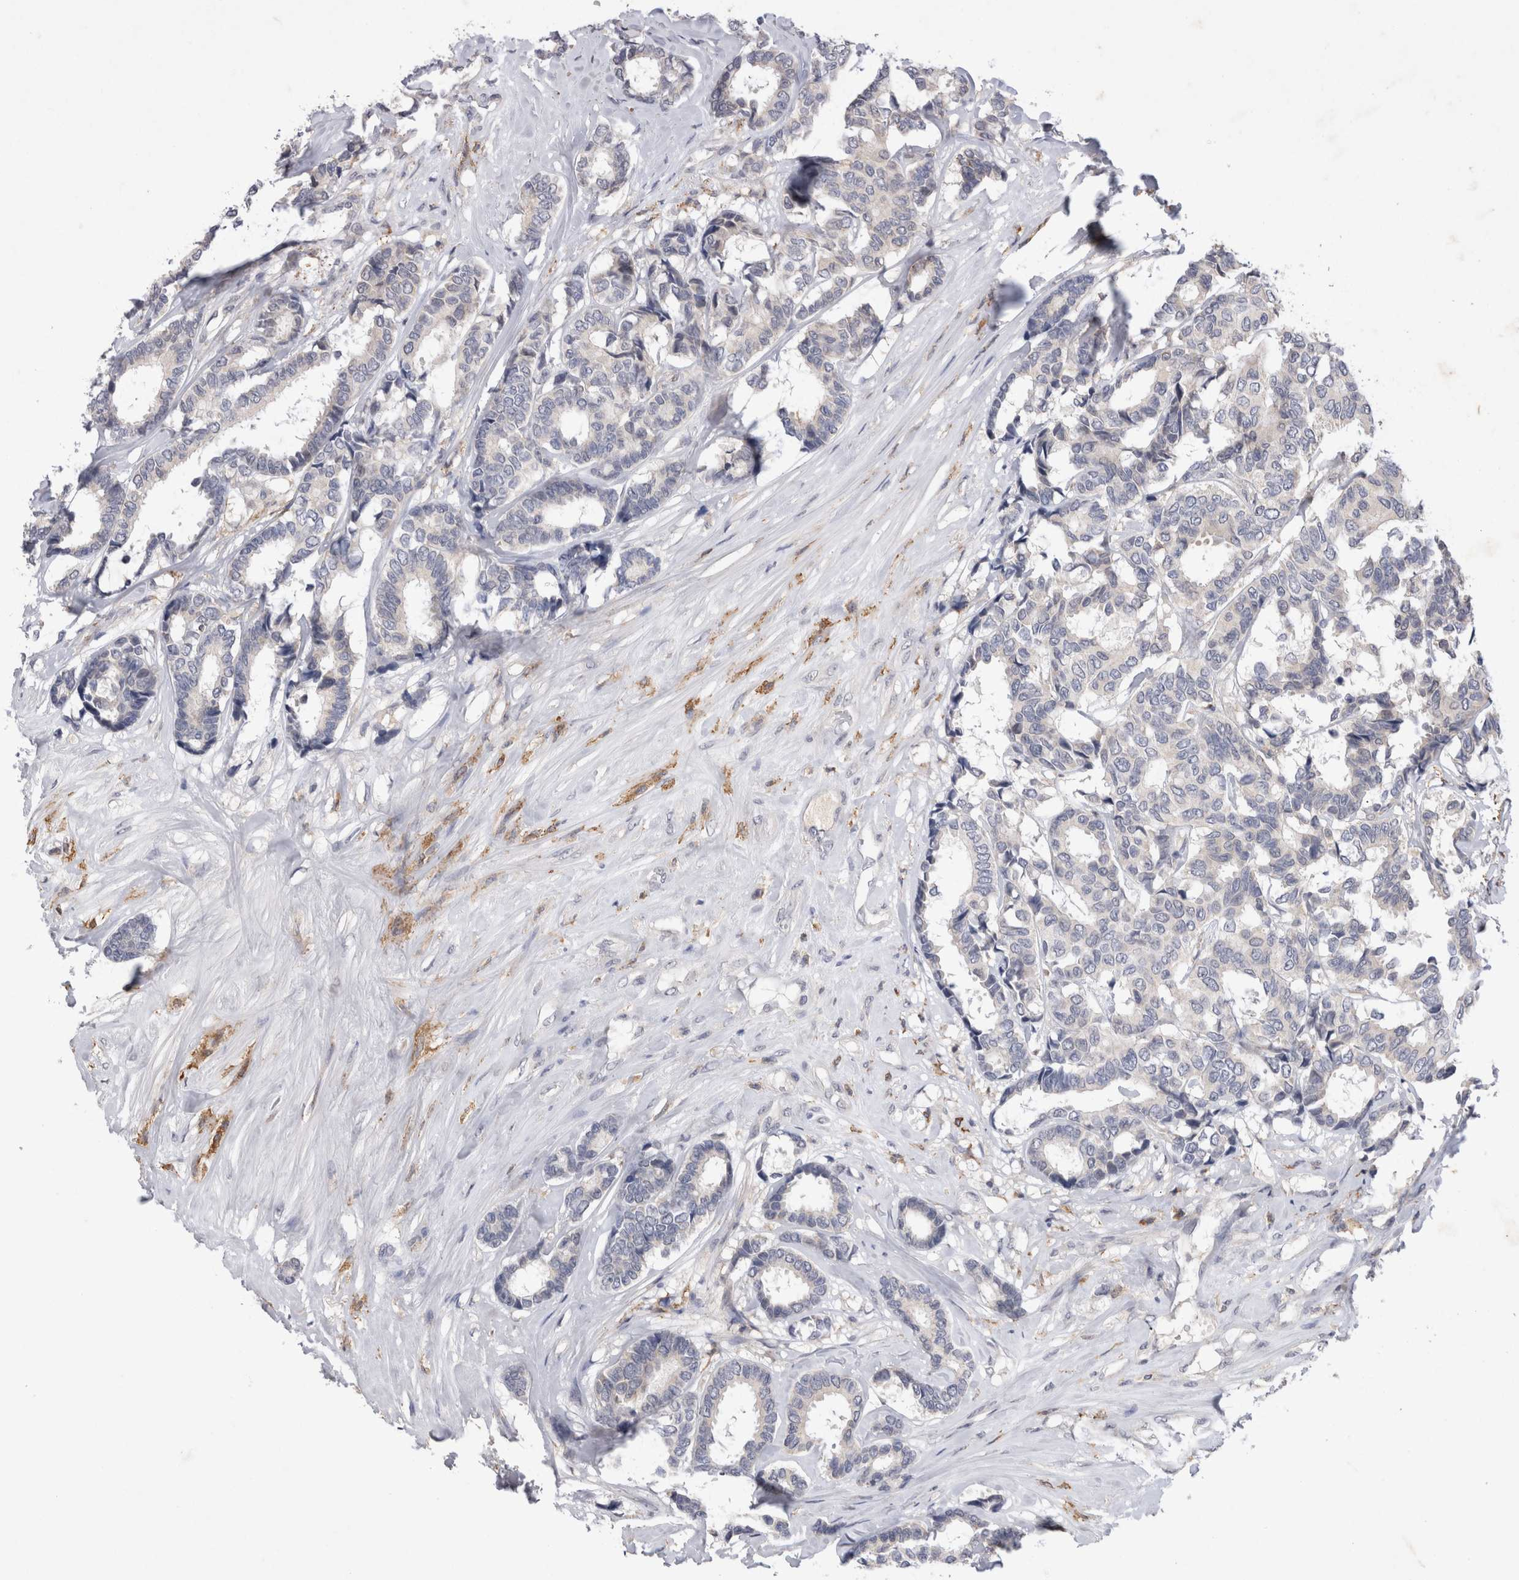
{"staining": {"intensity": "negative", "quantity": "none", "location": "none"}, "tissue": "breast cancer", "cell_type": "Tumor cells", "image_type": "cancer", "snomed": [{"axis": "morphology", "description": "Duct carcinoma"}, {"axis": "topography", "description": "Breast"}], "caption": "IHC photomicrograph of neoplastic tissue: human breast cancer stained with DAB displays no significant protein expression in tumor cells. (DAB (3,3'-diaminobenzidine) IHC, high magnification).", "gene": "VSIG4", "patient": {"sex": "female", "age": 87}}